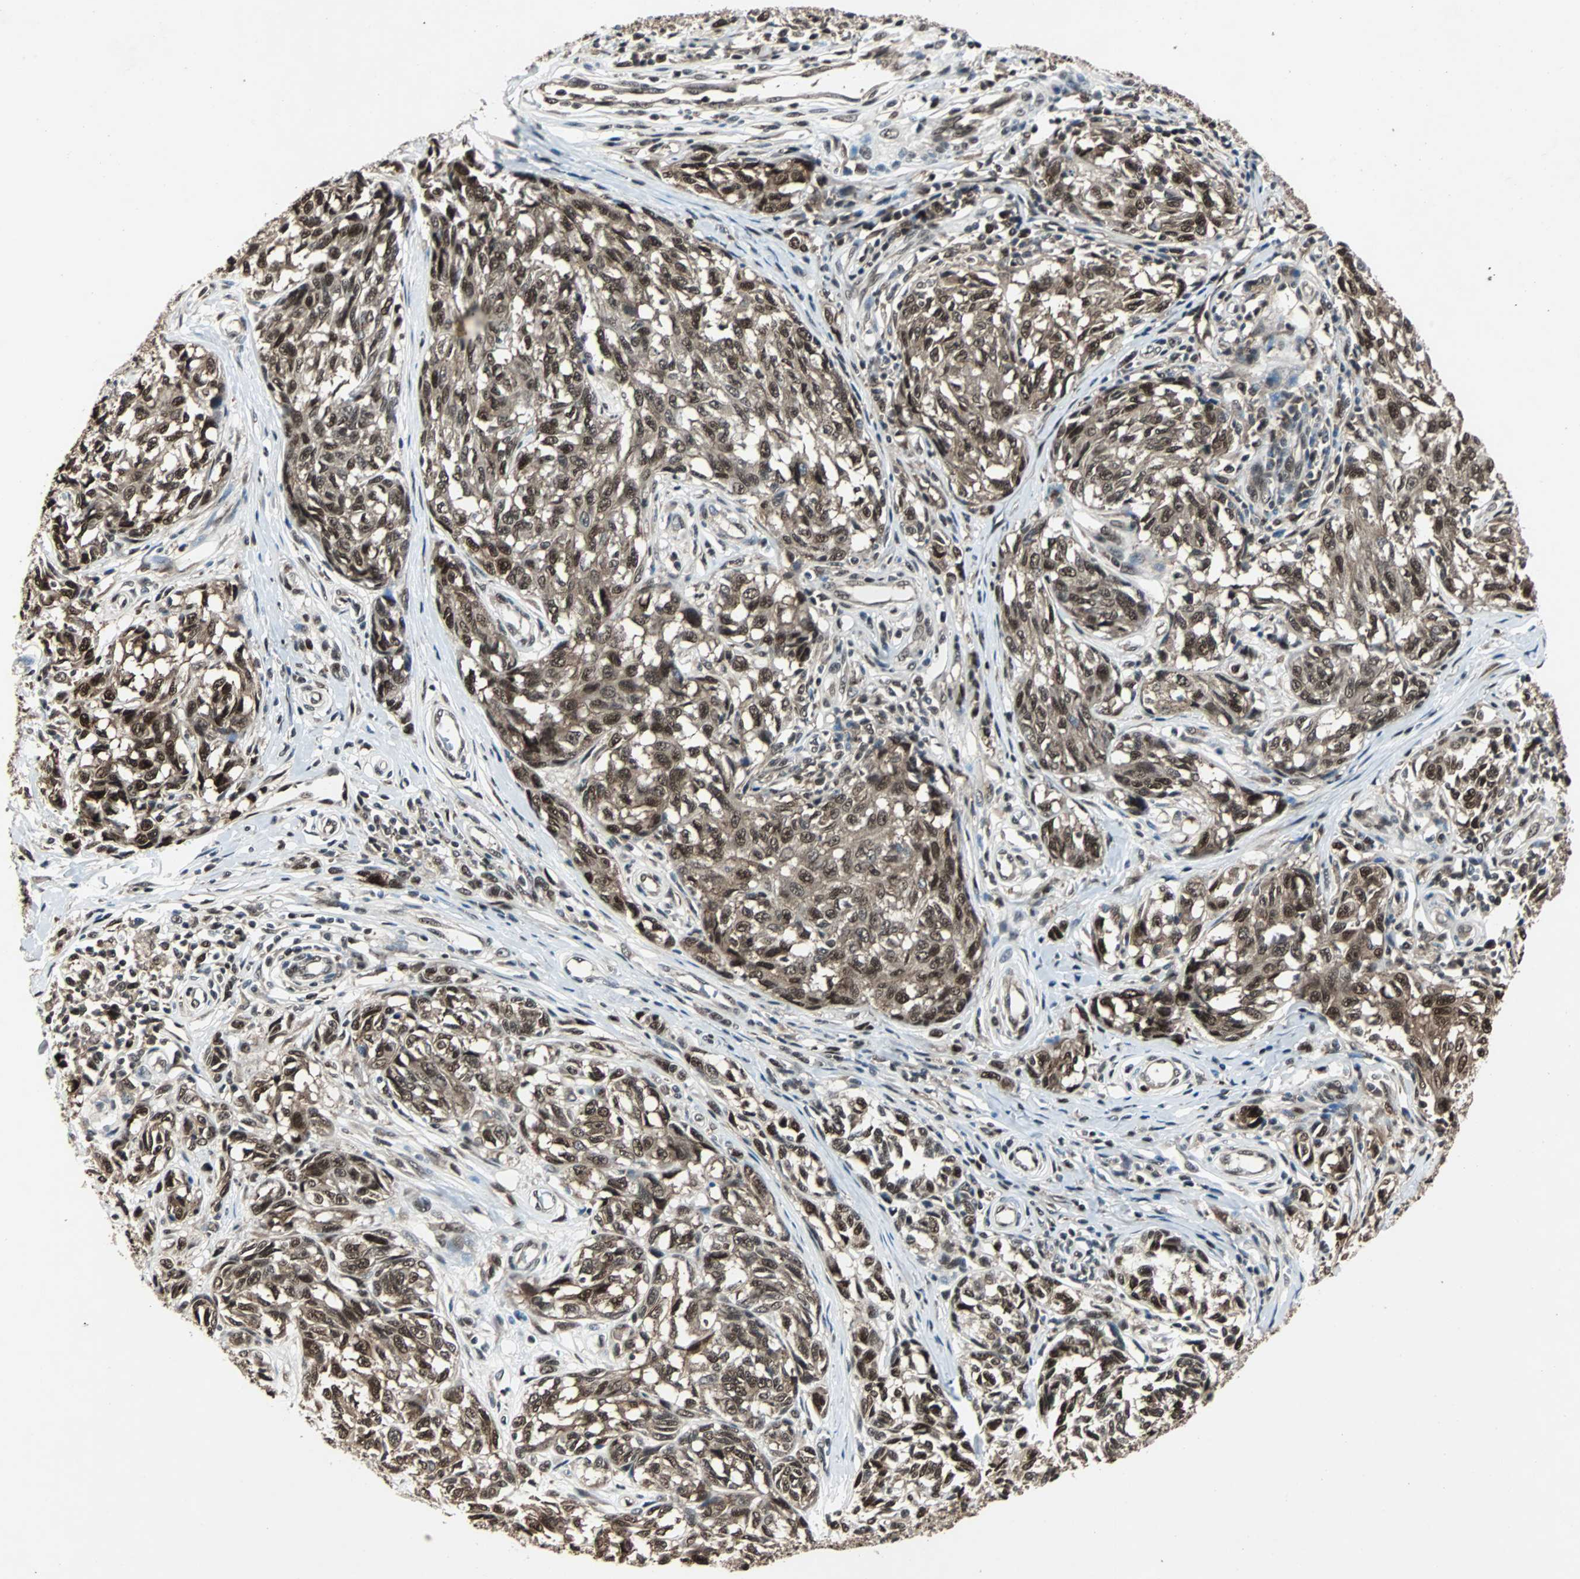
{"staining": {"intensity": "strong", "quantity": ">75%", "location": "cytoplasmic/membranous,nuclear"}, "tissue": "melanoma", "cell_type": "Tumor cells", "image_type": "cancer", "snomed": [{"axis": "morphology", "description": "Malignant melanoma, NOS"}, {"axis": "topography", "description": "Skin"}], "caption": "About >75% of tumor cells in malignant melanoma show strong cytoplasmic/membranous and nuclear protein expression as visualized by brown immunohistochemical staining.", "gene": "ACLY", "patient": {"sex": "female", "age": 64}}